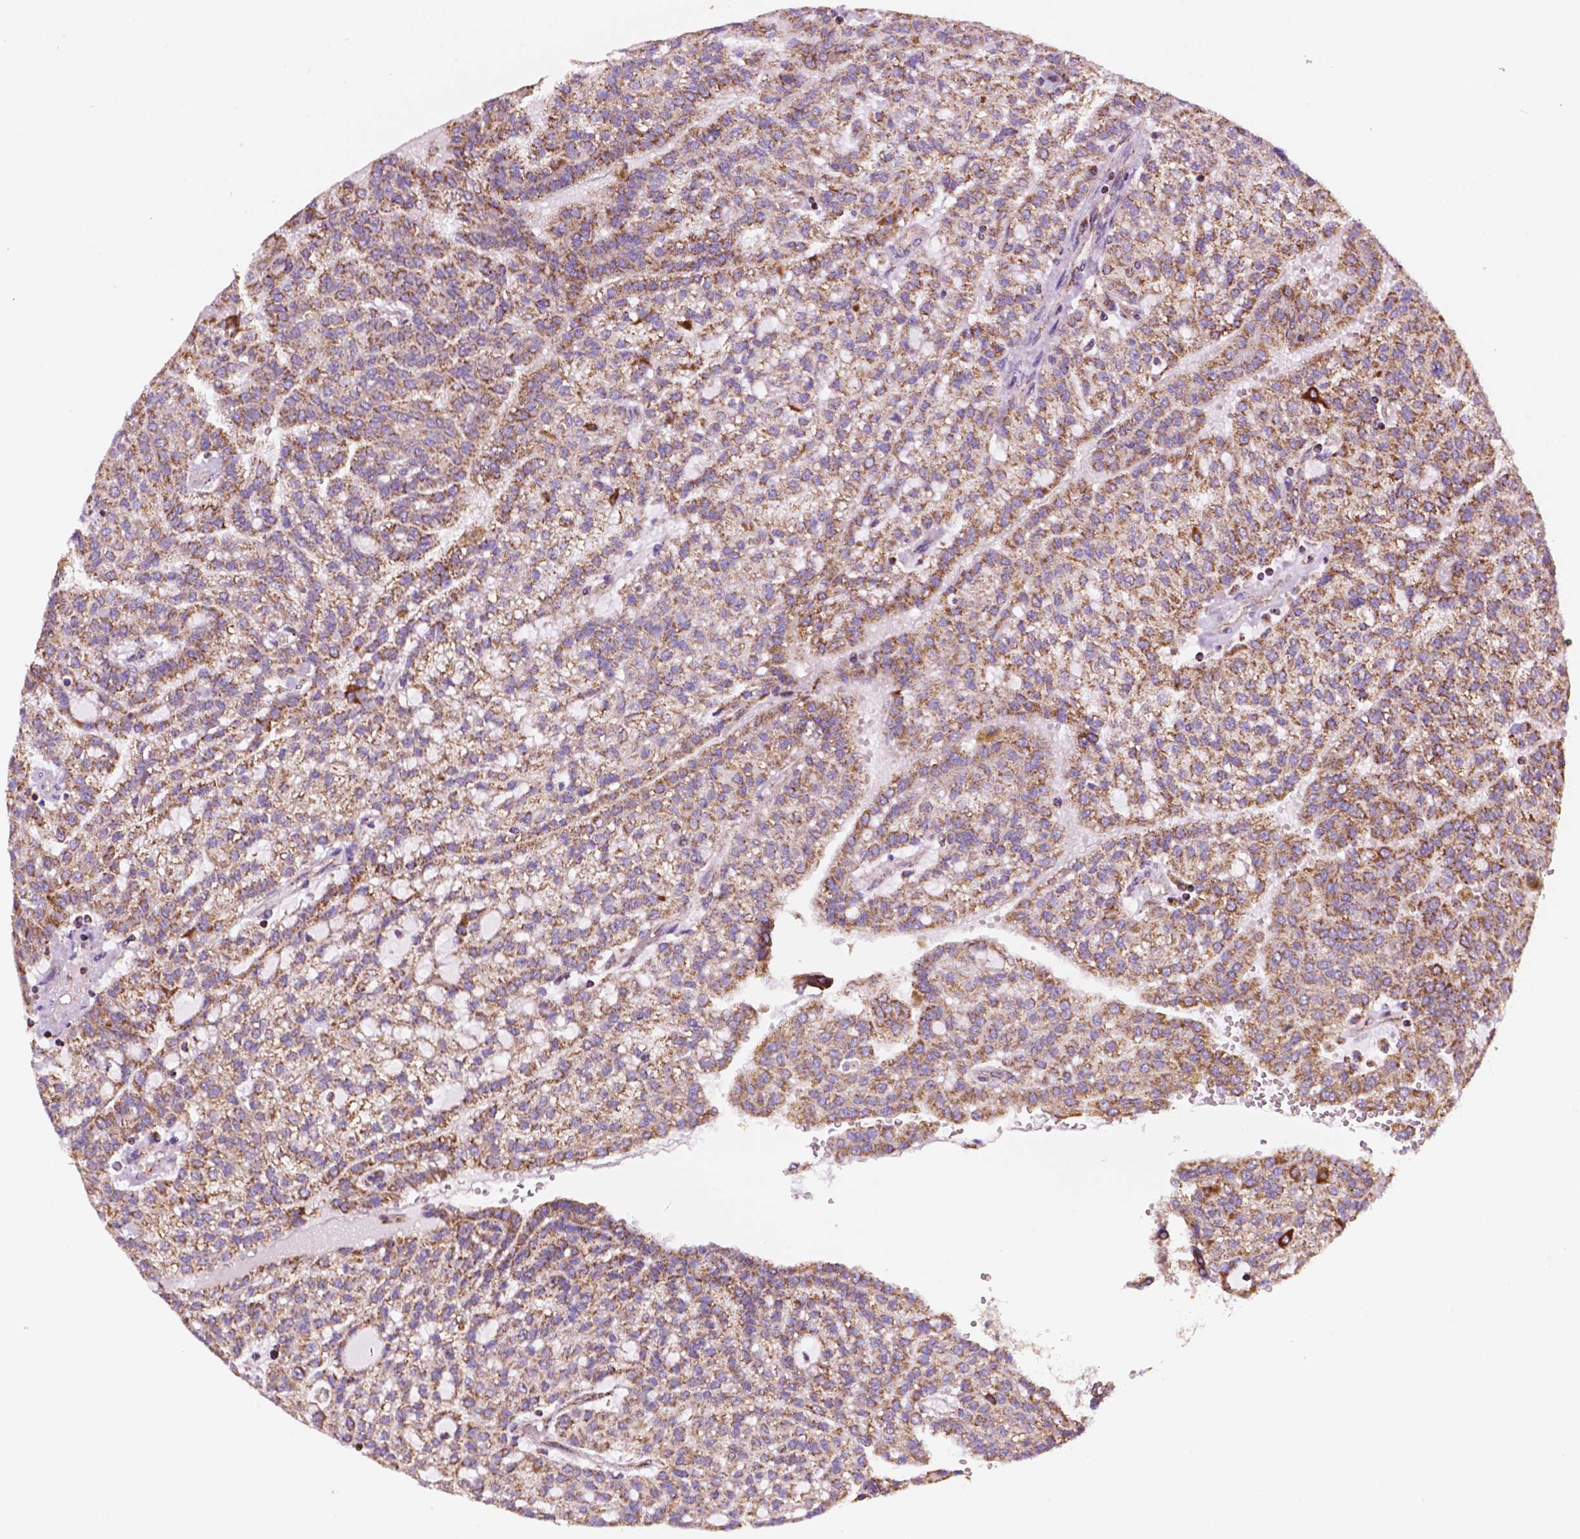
{"staining": {"intensity": "moderate", "quantity": ">75%", "location": "cytoplasmic/membranous"}, "tissue": "renal cancer", "cell_type": "Tumor cells", "image_type": "cancer", "snomed": [{"axis": "morphology", "description": "Adenocarcinoma, NOS"}, {"axis": "topography", "description": "Kidney"}], "caption": "Human adenocarcinoma (renal) stained for a protein (brown) shows moderate cytoplasmic/membranous positive expression in about >75% of tumor cells.", "gene": "GEMIN4", "patient": {"sex": "male", "age": 63}}